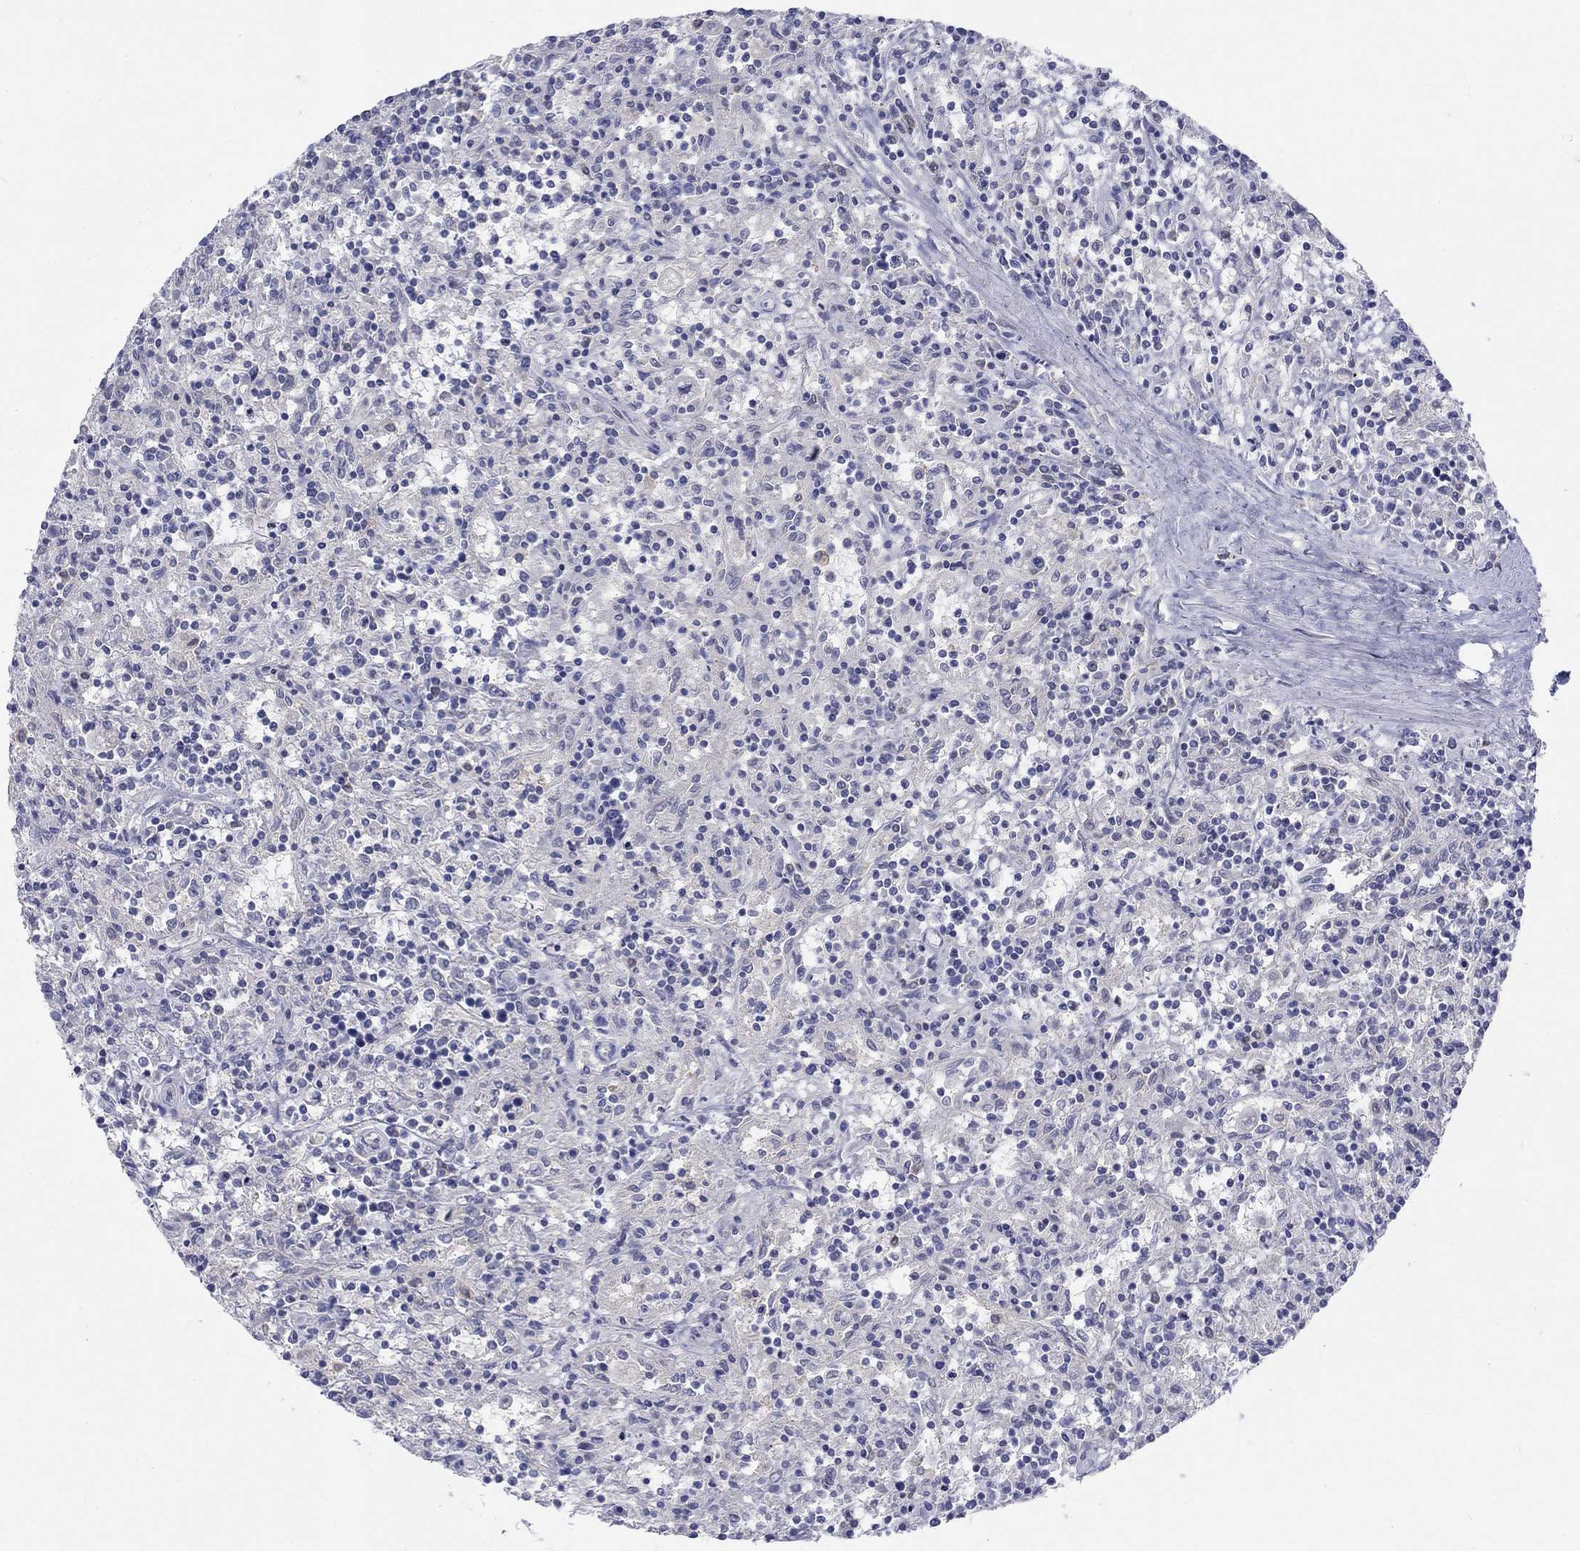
{"staining": {"intensity": "negative", "quantity": "none", "location": "none"}, "tissue": "lymphoma", "cell_type": "Tumor cells", "image_type": "cancer", "snomed": [{"axis": "morphology", "description": "Malignant lymphoma, non-Hodgkin's type, Low grade"}, {"axis": "topography", "description": "Spleen"}], "caption": "This is a image of IHC staining of lymphoma, which shows no staining in tumor cells.", "gene": "EGFLAM", "patient": {"sex": "male", "age": 62}}